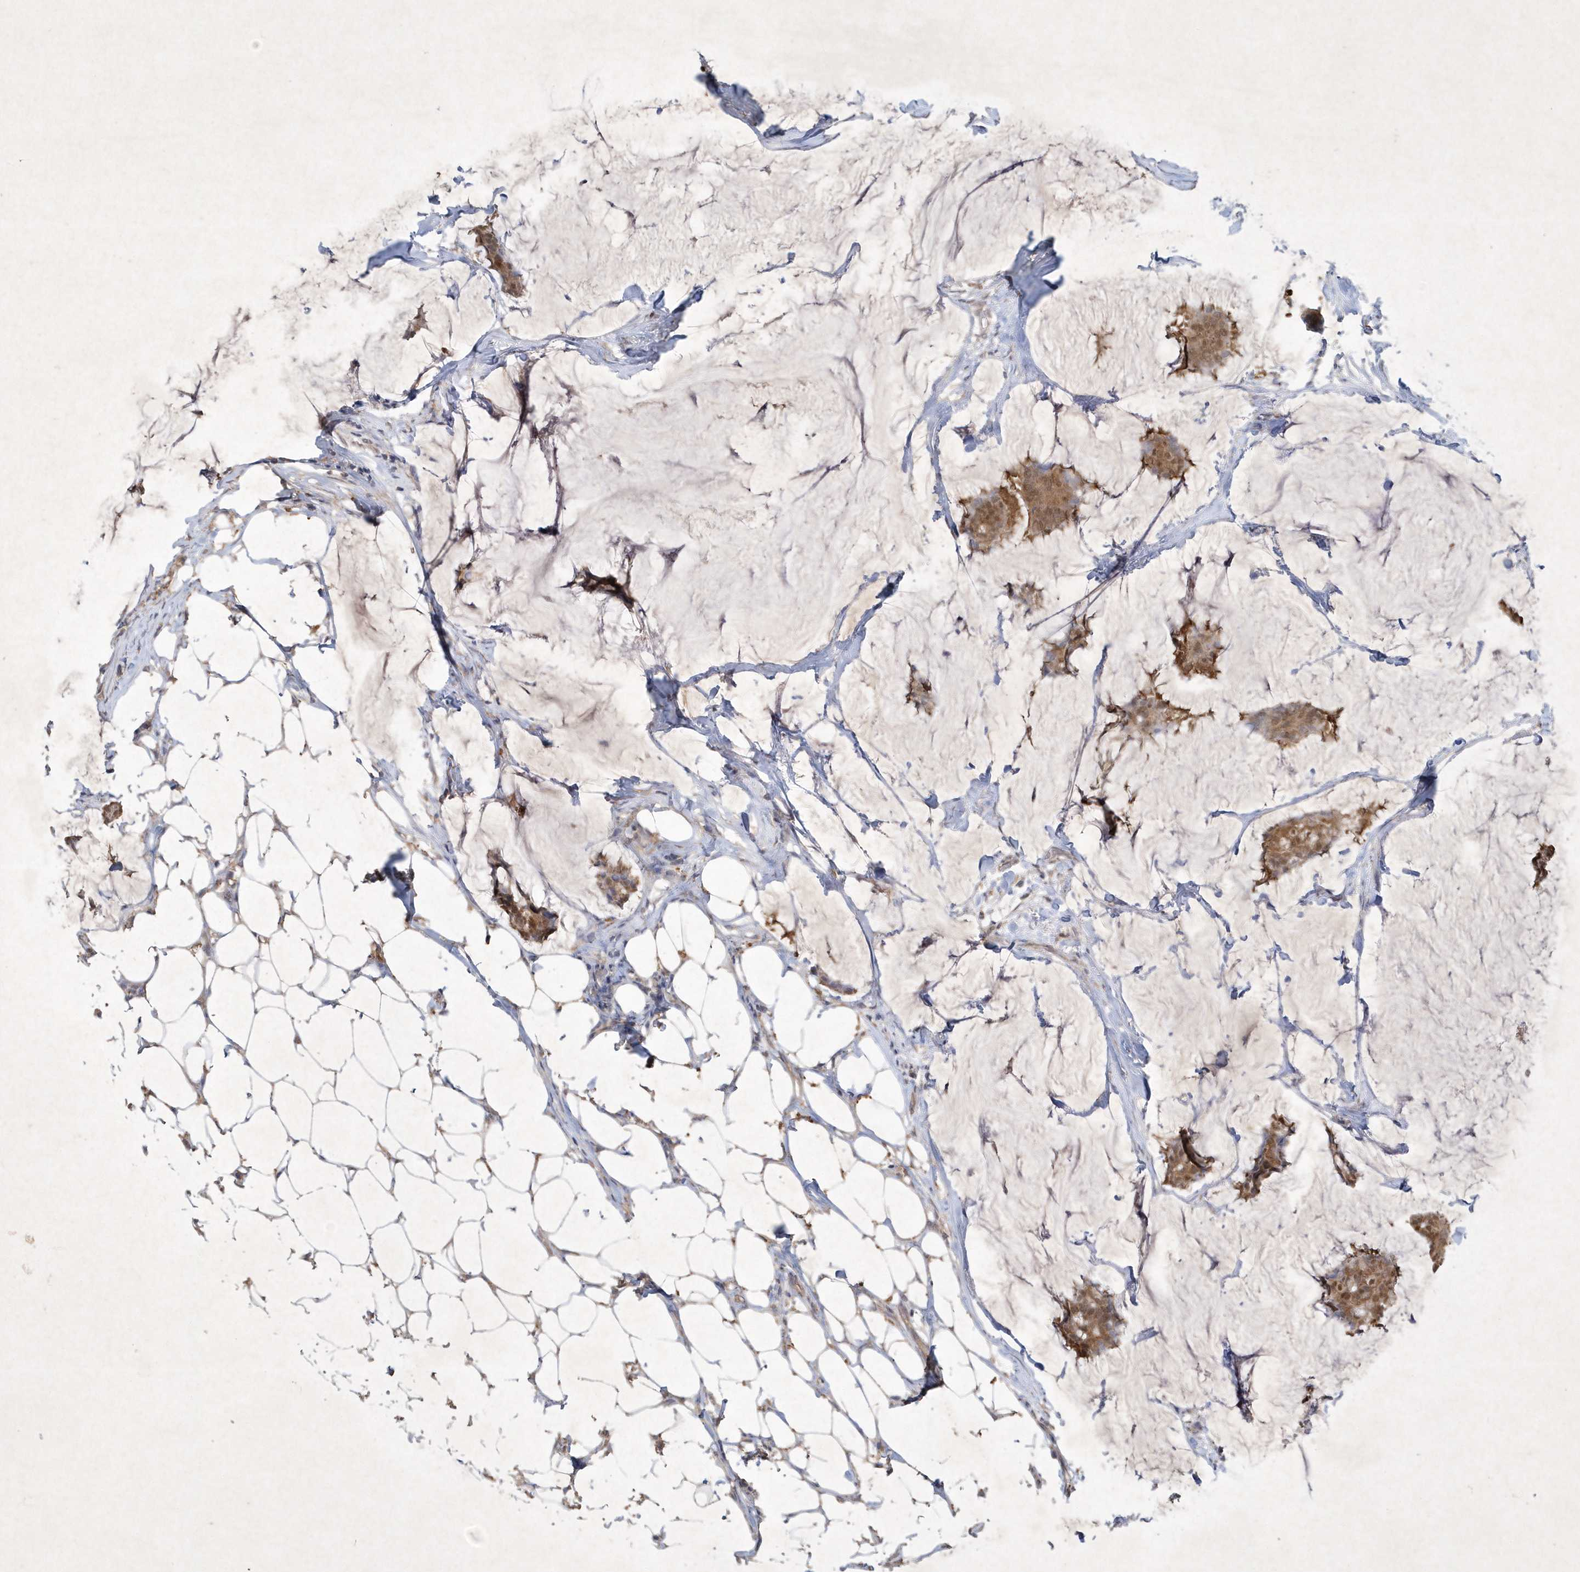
{"staining": {"intensity": "moderate", "quantity": ">75%", "location": "cytoplasmic/membranous,nuclear"}, "tissue": "breast cancer", "cell_type": "Tumor cells", "image_type": "cancer", "snomed": [{"axis": "morphology", "description": "Duct carcinoma"}, {"axis": "topography", "description": "Breast"}], "caption": "Brown immunohistochemical staining in human breast cancer (intraductal carcinoma) displays moderate cytoplasmic/membranous and nuclear expression in approximately >75% of tumor cells. (DAB (3,3'-diaminobenzidine) = brown stain, brightfield microscopy at high magnification).", "gene": "AKR7A2", "patient": {"sex": "female", "age": 93}}